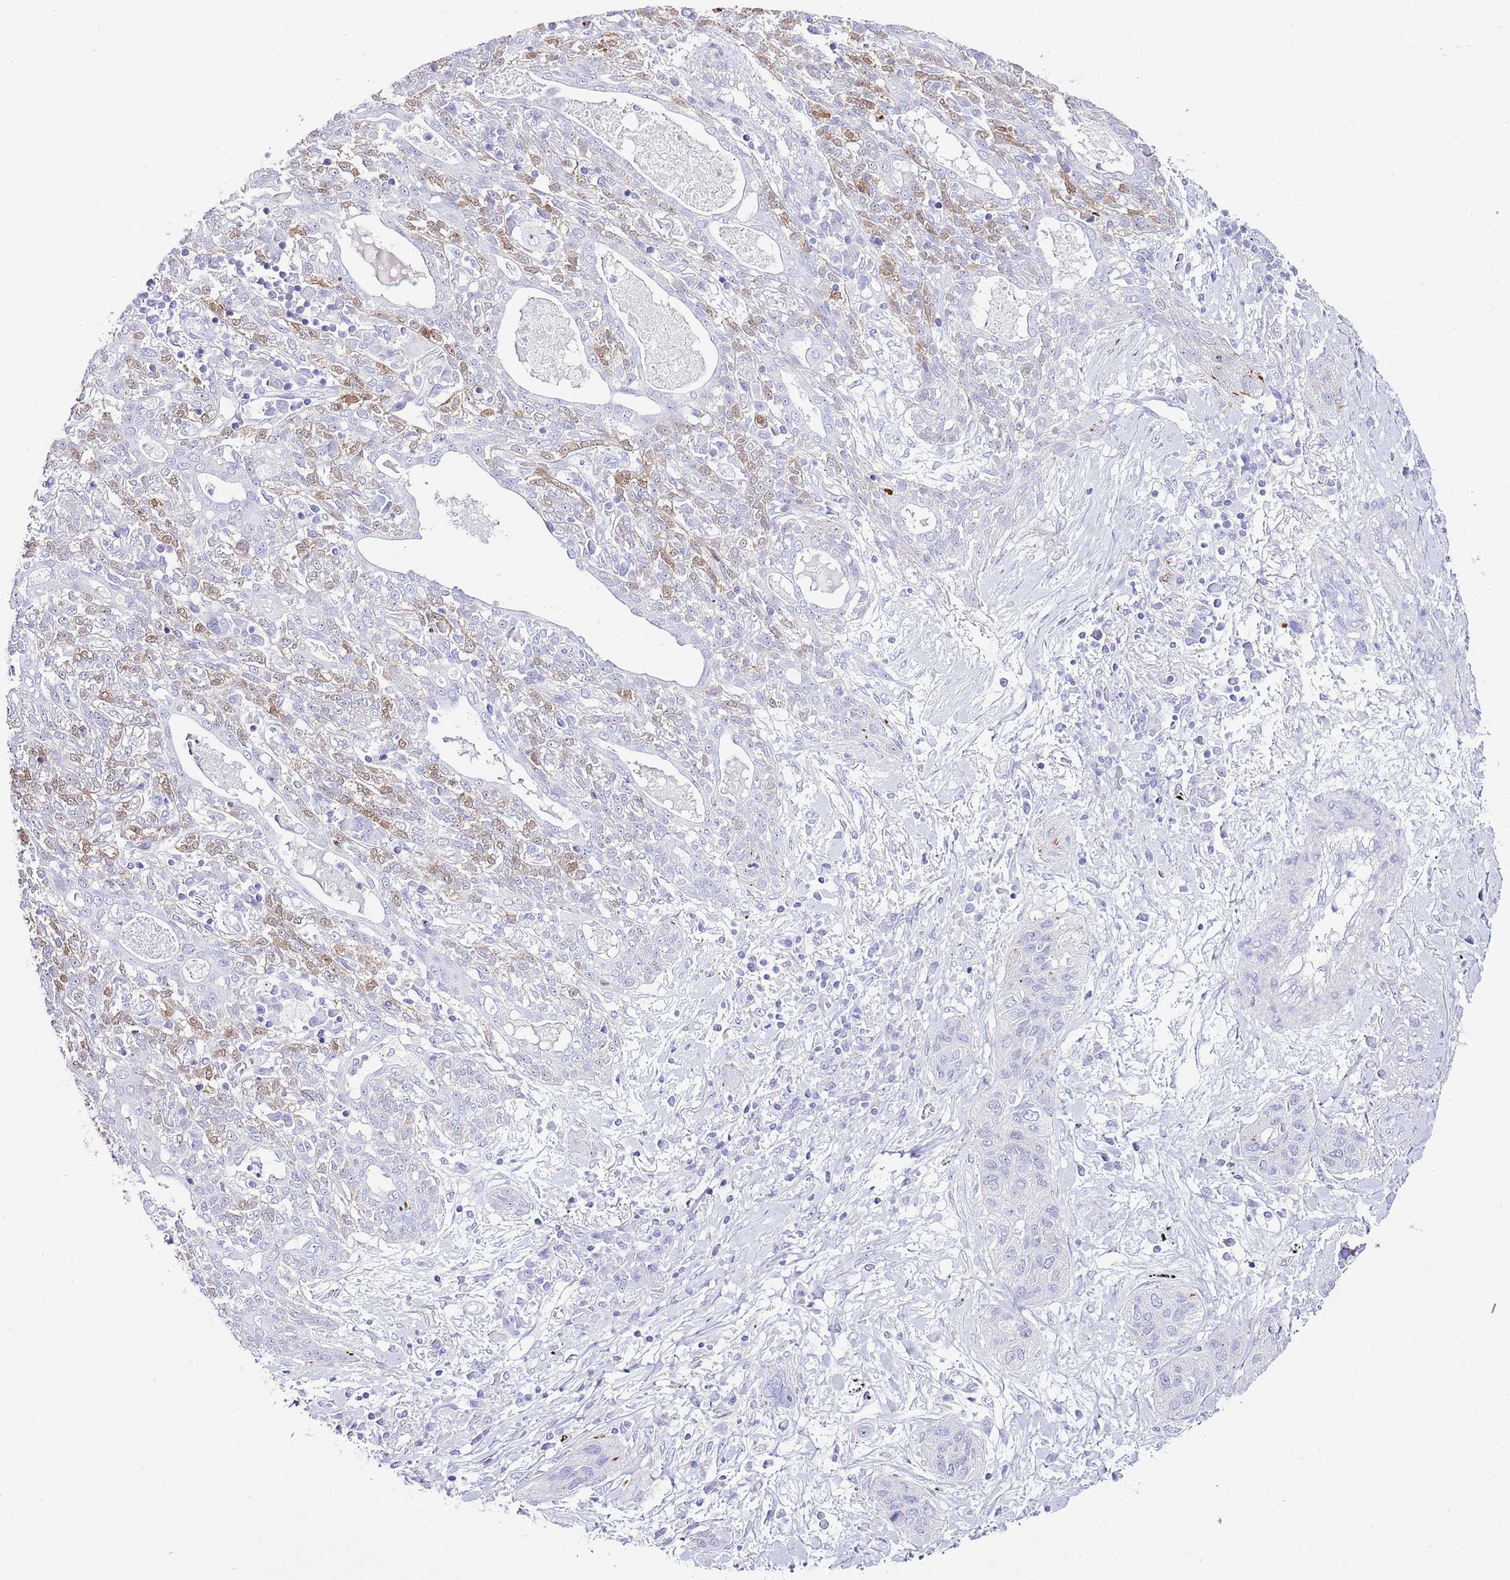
{"staining": {"intensity": "weak", "quantity": "<25%", "location": "cytoplasmic/membranous"}, "tissue": "lung cancer", "cell_type": "Tumor cells", "image_type": "cancer", "snomed": [{"axis": "morphology", "description": "Squamous cell carcinoma, NOS"}, {"axis": "topography", "description": "Lung"}], "caption": "Squamous cell carcinoma (lung) stained for a protein using IHC reveals no staining tumor cells.", "gene": "ALDH3A1", "patient": {"sex": "female", "age": 70}}